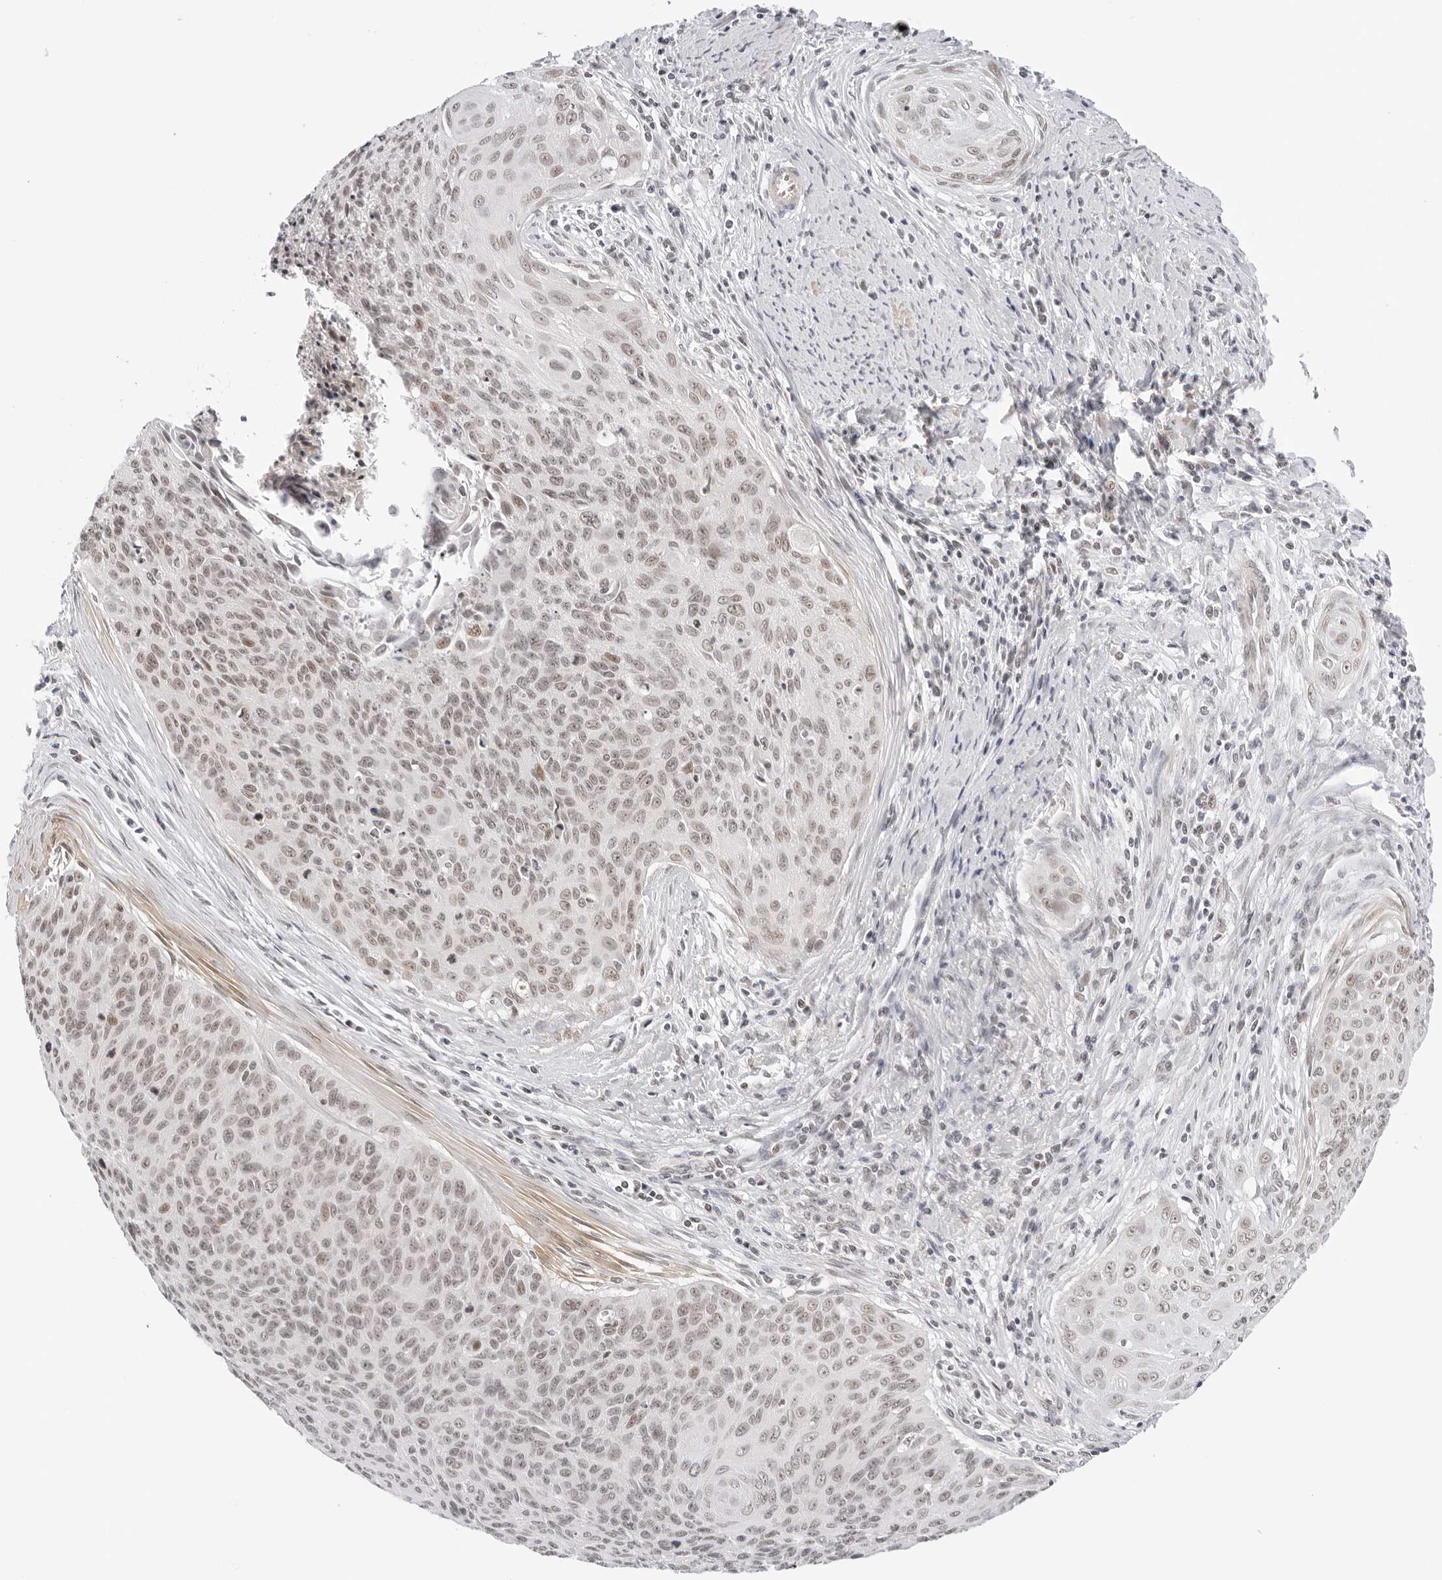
{"staining": {"intensity": "weak", "quantity": ">75%", "location": "nuclear"}, "tissue": "cervical cancer", "cell_type": "Tumor cells", "image_type": "cancer", "snomed": [{"axis": "morphology", "description": "Squamous cell carcinoma, NOS"}, {"axis": "topography", "description": "Cervix"}], "caption": "Immunohistochemistry (IHC) of human squamous cell carcinoma (cervical) reveals low levels of weak nuclear expression in approximately >75% of tumor cells.", "gene": "TCIM", "patient": {"sex": "female", "age": 55}}